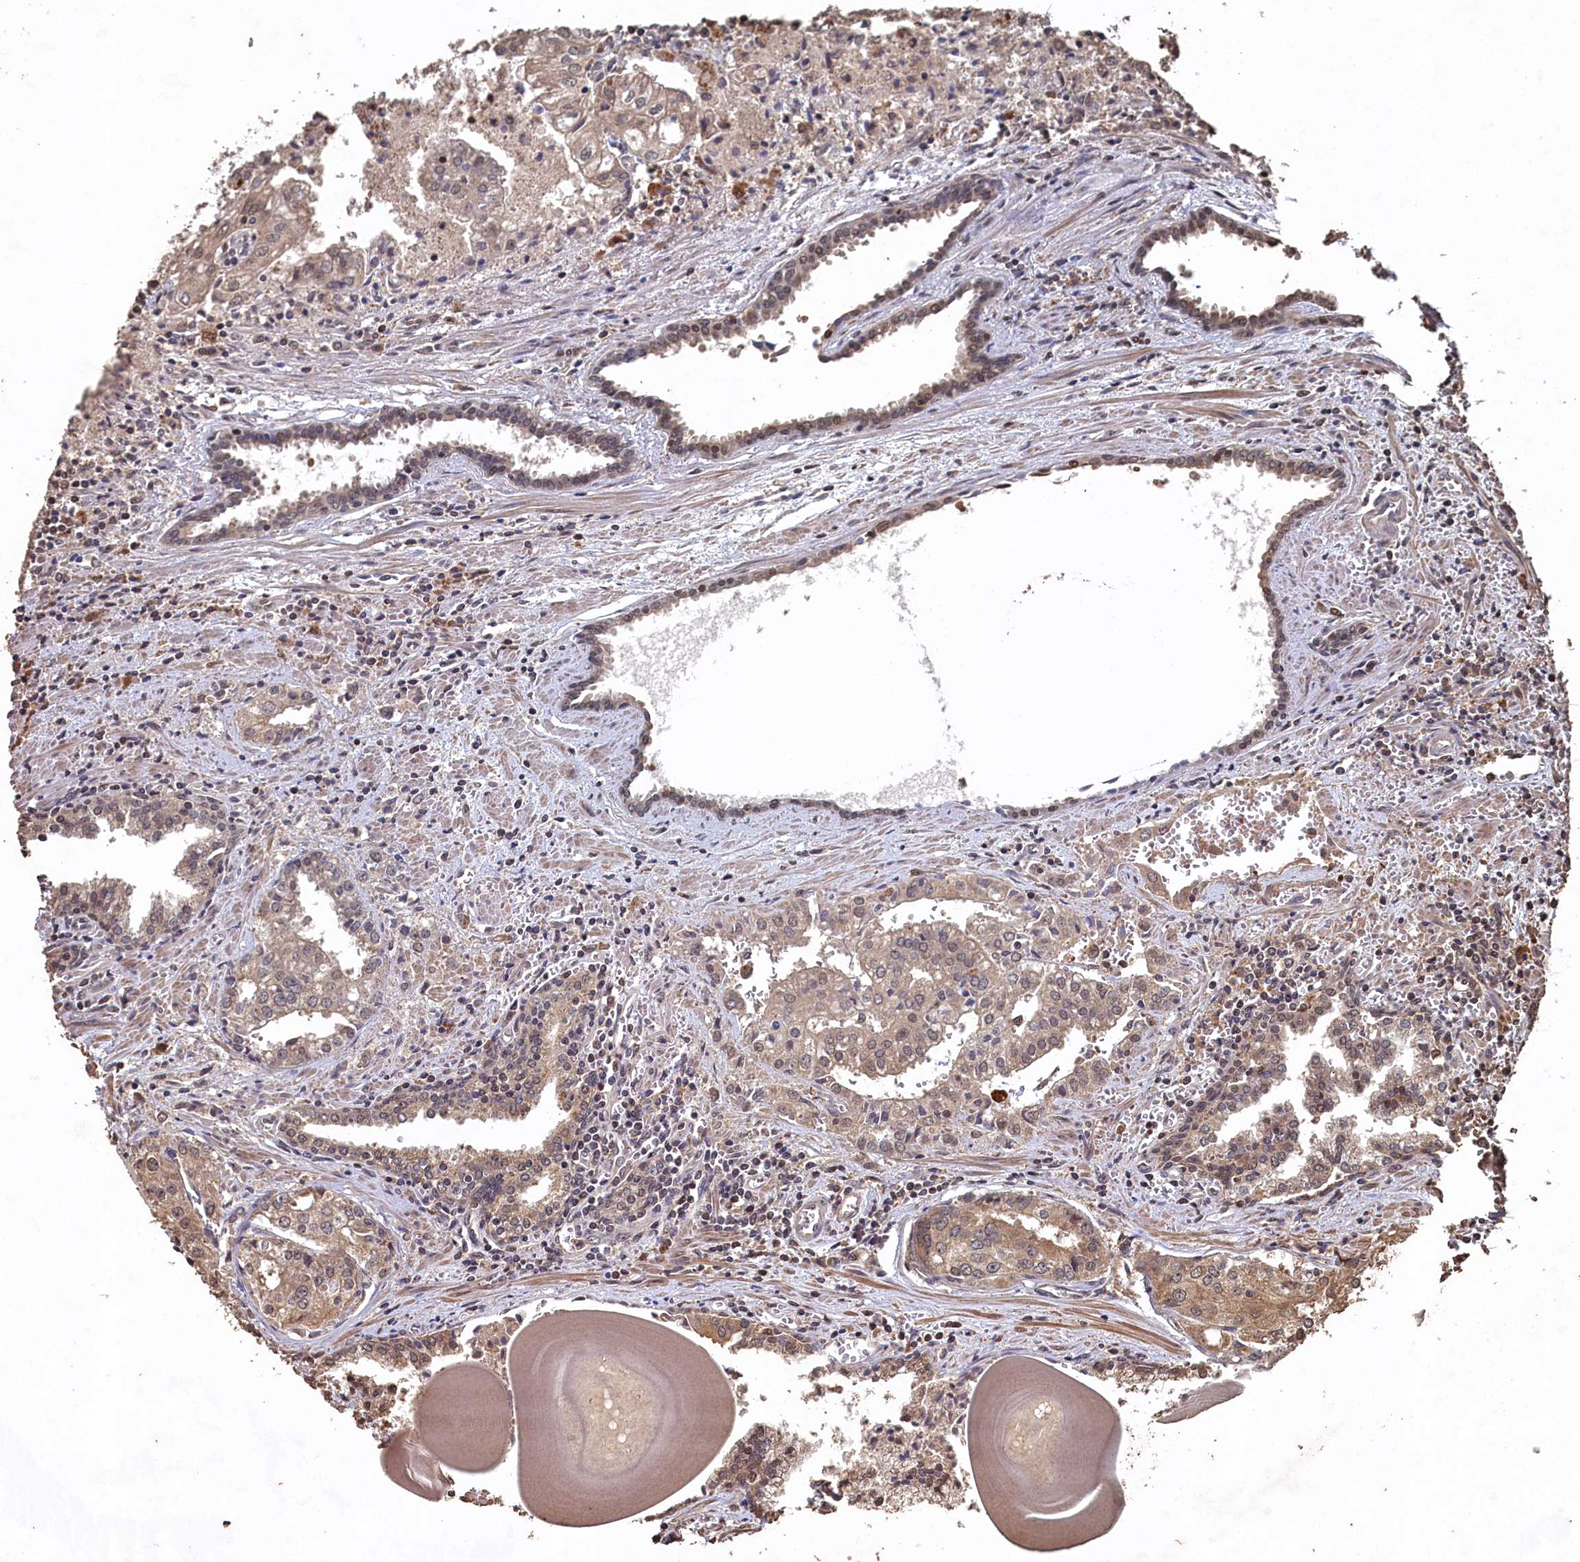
{"staining": {"intensity": "moderate", "quantity": "25%-75%", "location": "cytoplasmic/membranous"}, "tissue": "prostate cancer", "cell_type": "Tumor cells", "image_type": "cancer", "snomed": [{"axis": "morphology", "description": "Adenocarcinoma, High grade"}, {"axis": "topography", "description": "Prostate"}], "caption": "Immunohistochemistry (IHC) (DAB (3,3'-diaminobenzidine)) staining of prostate cancer (high-grade adenocarcinoma) displays moderate cytoplasmic/membranous protein expression in approximately 25%-75% of tumor cells.", "gene": "PIGN", "patient": {"sex": "male", "age": 68}}